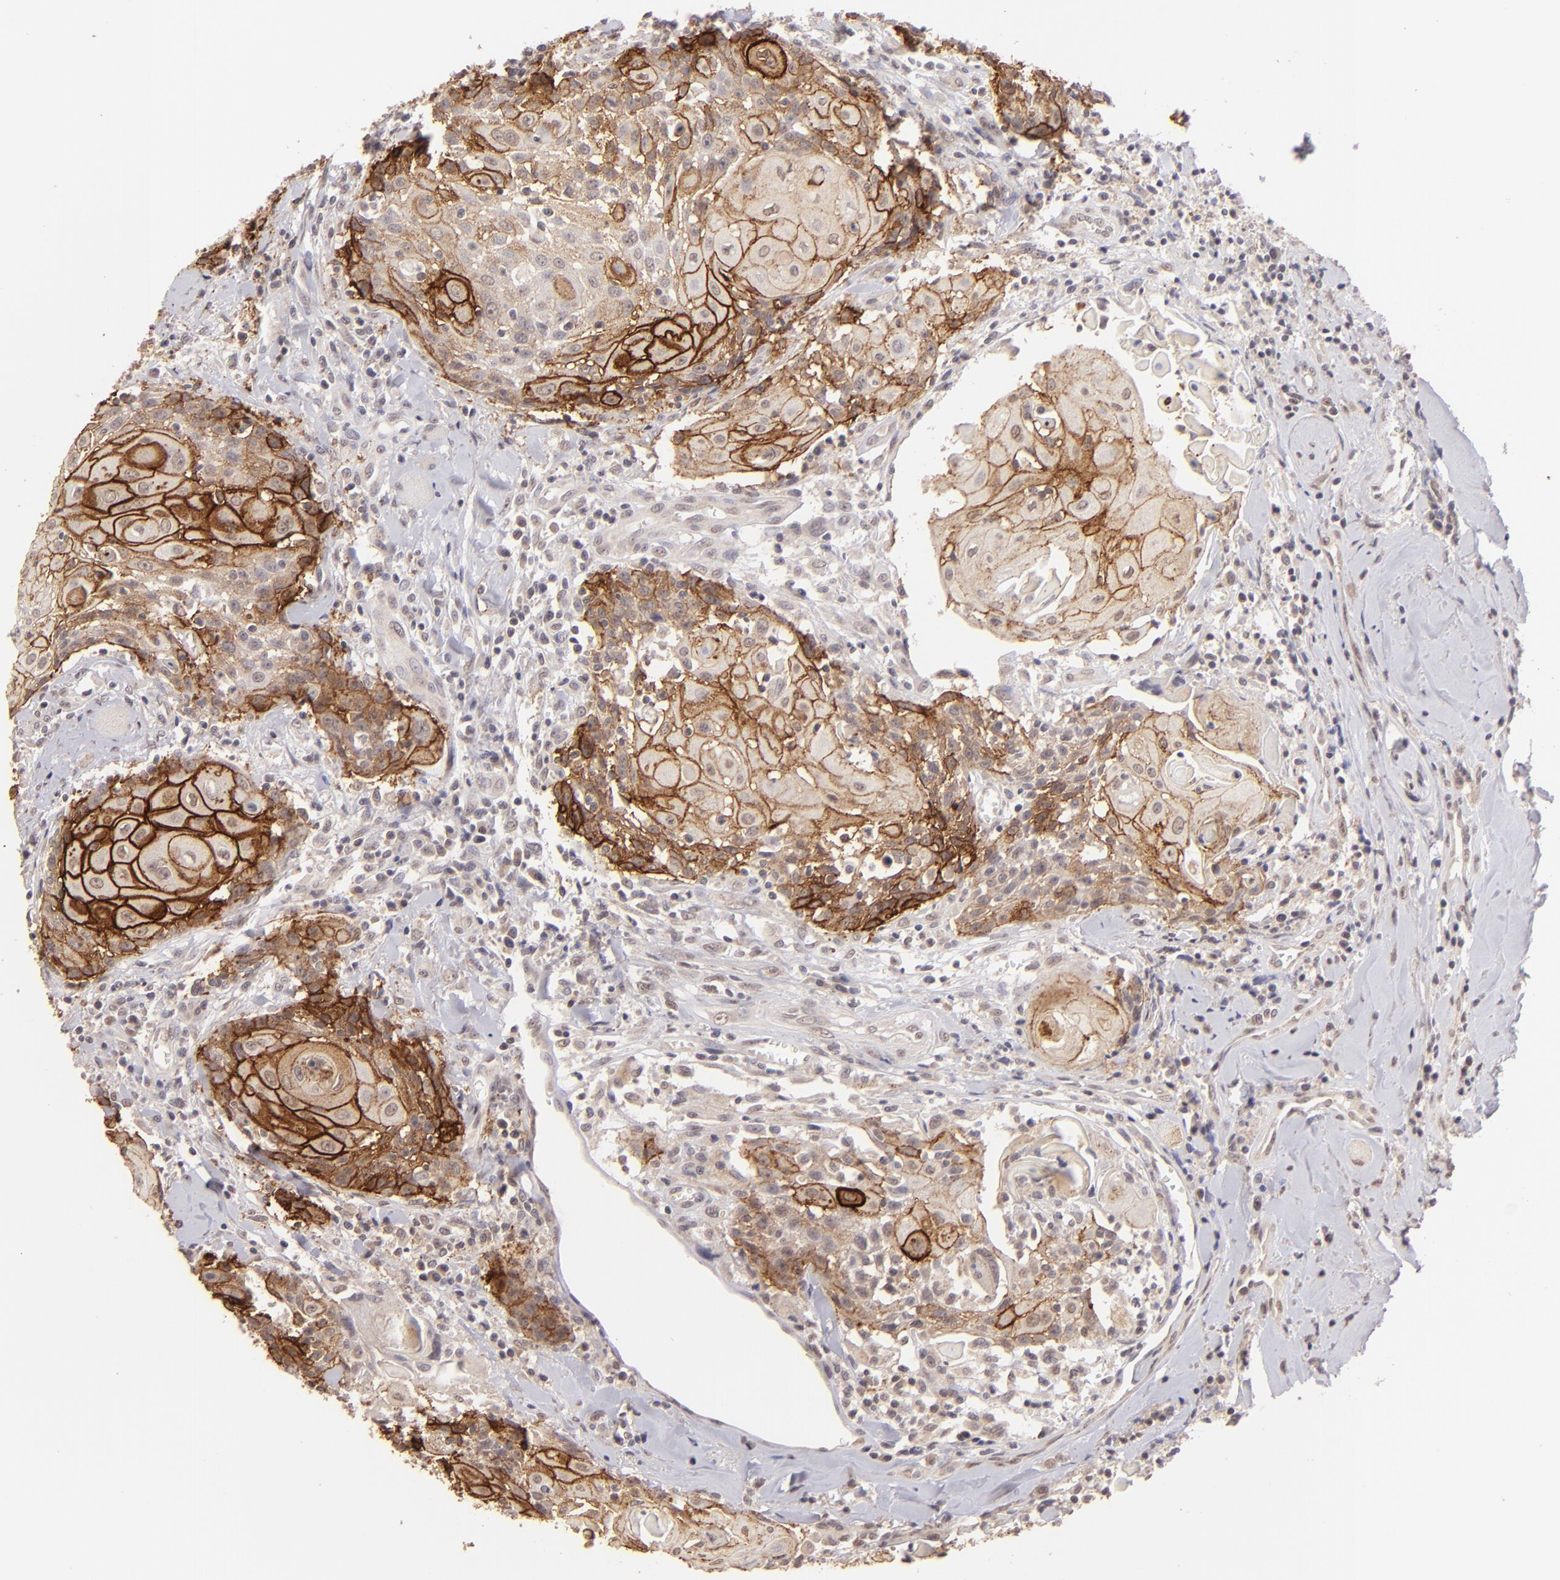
{"staining": {"intensity": "moderate", "quantity": ">75%", "location": "cytoplasmic/membranous"}, "tissue": "head and neck cancer", "cell_type": "Tumor cells", "image_type": "cancer", "snomed": [{"axis": "morphology", "description": "Squamous cell carcinoma, NOS"}, {"axis": "topography", "description": "Oral tissue"}, {"axis": "topography", "description": "Head-Neck"}], "caption": "Immunohistochemistry (DAB (3,3'-diaminobenzidine)) staining of head and neck cancer demonstrates moderate cytoplasmic/membranous protein positivity in about >75% of tumor cells.", "gene": "CLDN1", "patient": {"sex": "female", "age": 82}}